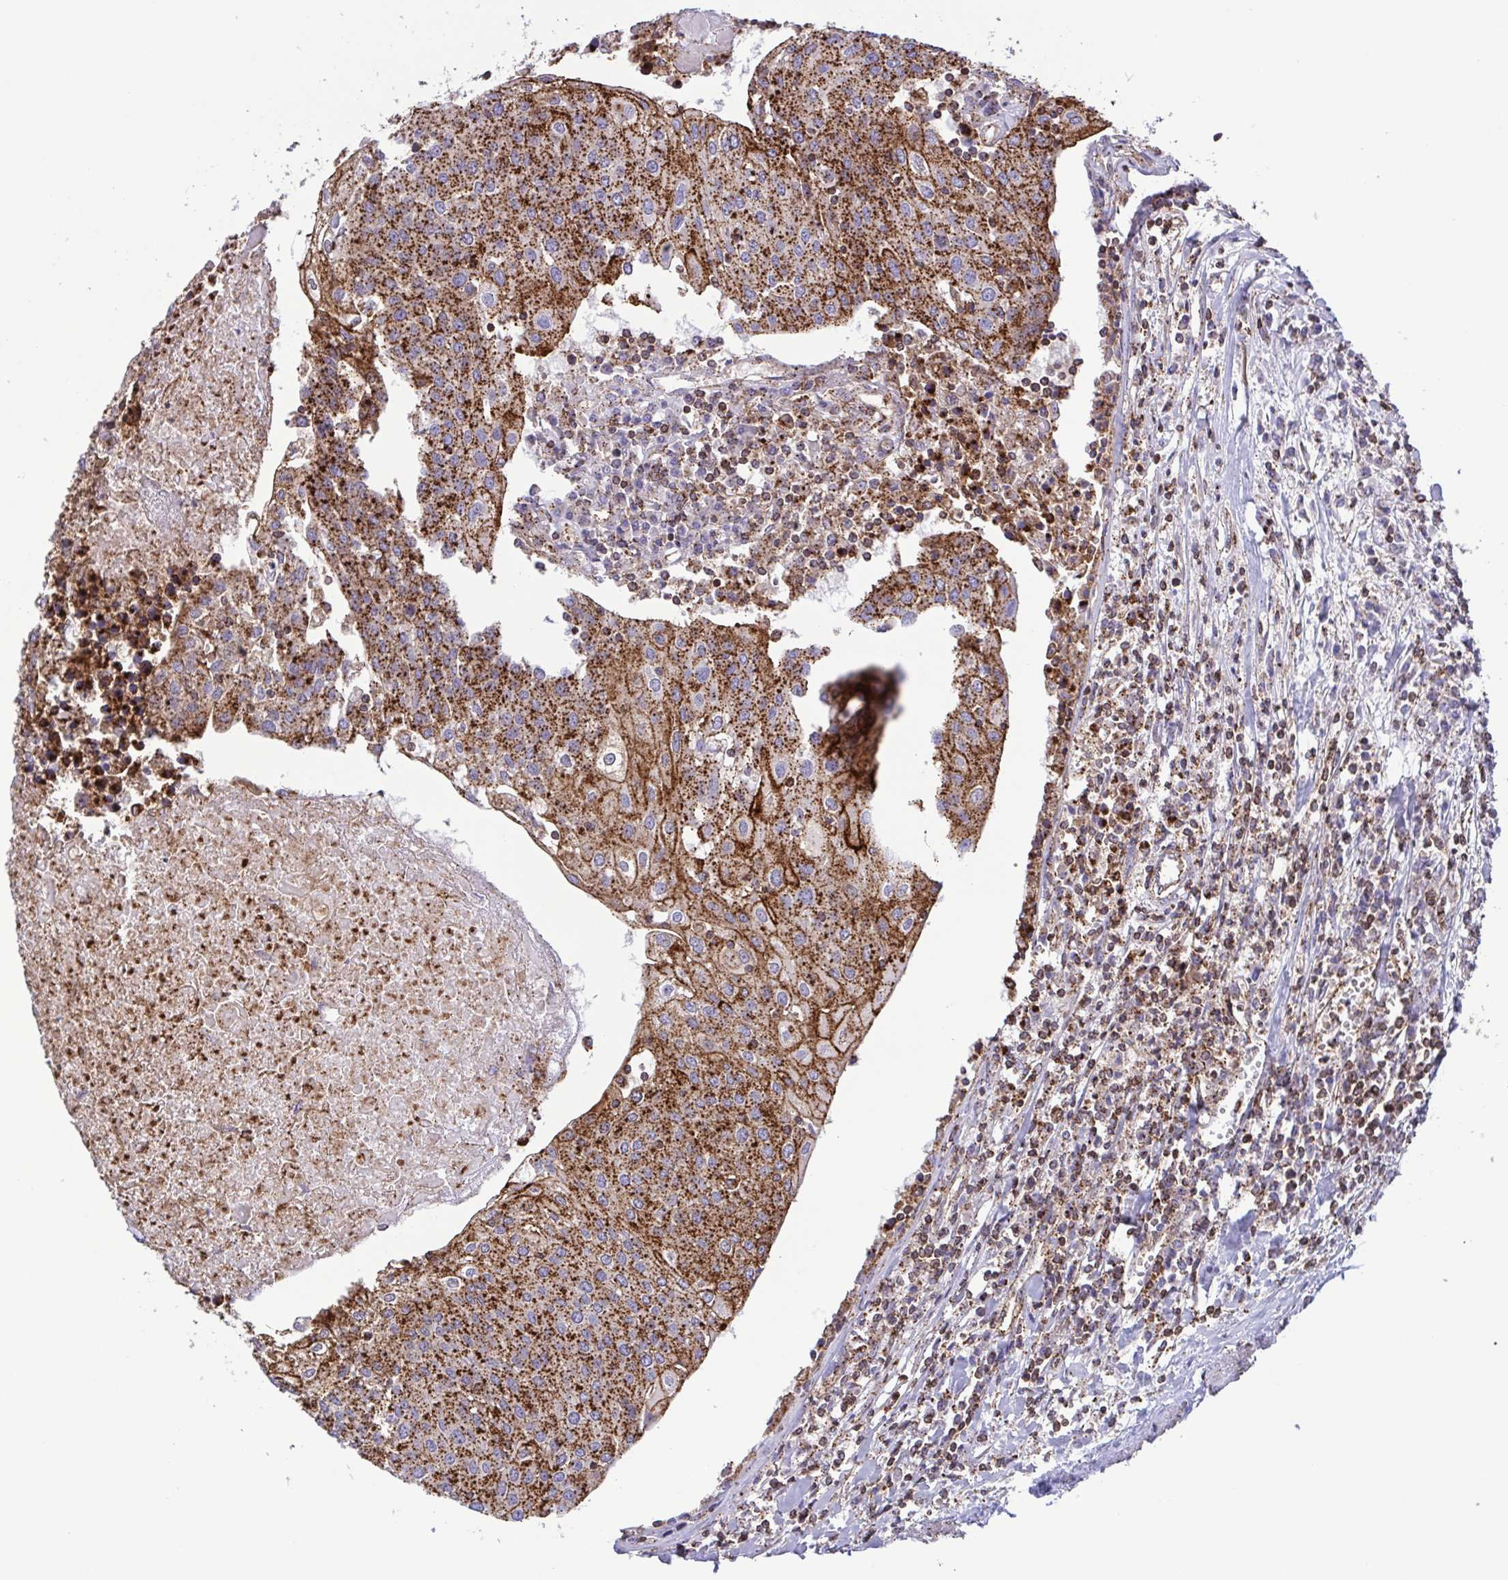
{"staining": {"intensity": "strong", "quantity": ">75%", "location": "cytoplasmic/membranous"}, "tissue": "urothelial cancer", "cell_type": "Tumor cells", "image_type": "cancer", "snomed": [{"axis": "morphology", "description": "Urothelial carcinoma, High grade"}, {"axis": "topography", "description": "Urinary bladder"}], "caption": "Urothelial cancer stained for a protein demonstrates strong cytoplasmic/membranous positivity in tumor cells. The staining was performed using DAB (3,3'-diaminobenzidine), with brown indicating positive protein expression. Nuclei are stained blue with hematoxylin.", "gene": "CHMP1B", "patient": {"sex": "female", "age": 85}}